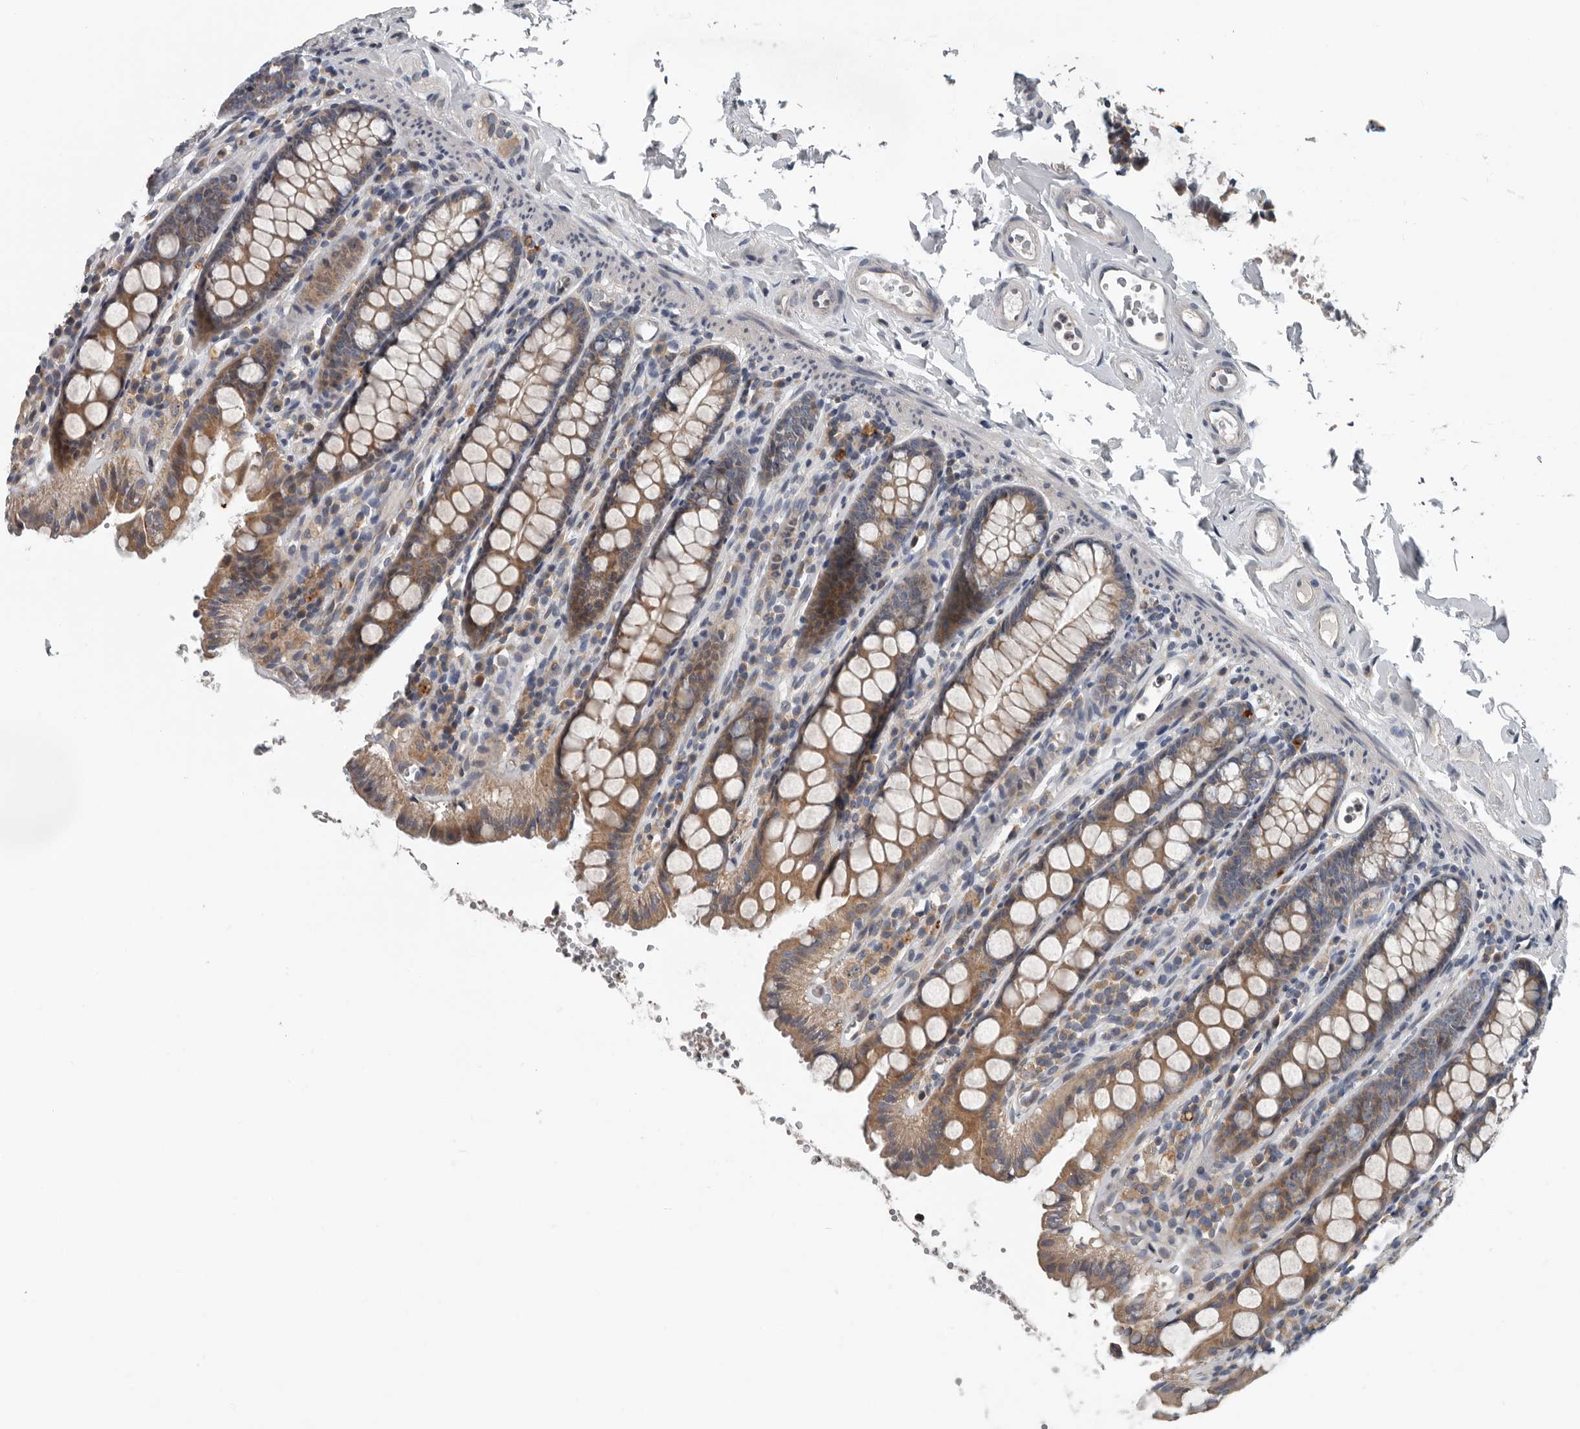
{"staining": {"intensity": "negative", "quantity": "none", "location": "none"}, "tissue": "colon", "cell_type": "Endothelial cells", "image_type": "normal", "snomed": [{"axis": "morphology", "description": "Normal tissue, NOS"}, {"axis": "topography", "description": "Colon"}, {"axis": "topography", "description": "Peripheral nerve tissue"}], "caption": "Endothelial cells show no significant expression in unremarkable colon.", "gene": "TMEM199", "patient": {"sex": "female", "age": 61}}